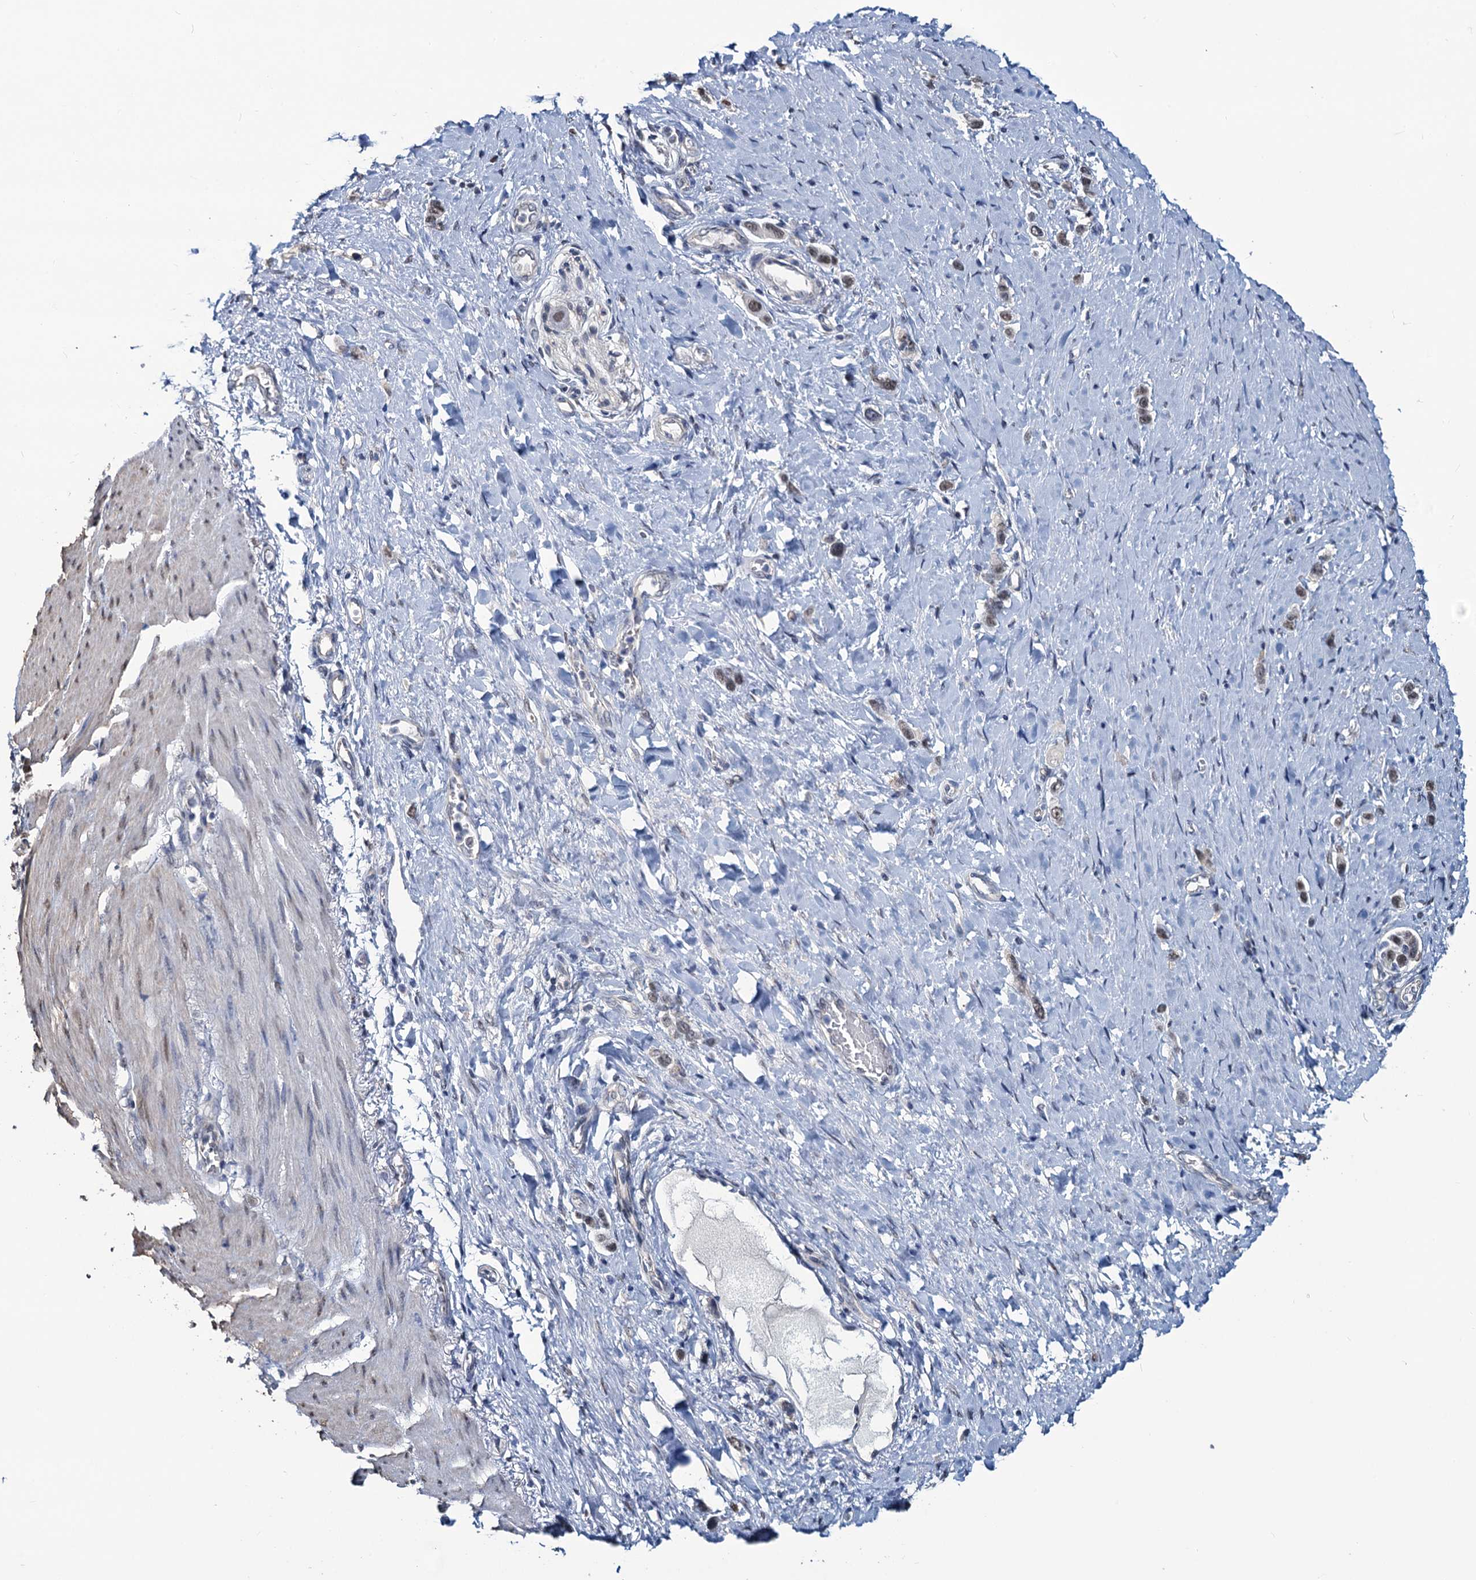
{"staining": {"intensity": "weak", "quantity": "<25%", "location": "nuclear"}, "tissue": "stomach cancer", "cell_type": "Tumor cells", "image_type": "cancer", "snomed": [{"axis": "morphology", "description": "Adenocarcinoma, NOS"}, {"axis": "topography", "description": "Stomach"}], "caption": "Photomicrograph shows no protein expression in tumor cells of stomach adenocarcinoma tissue.", "gene": "RTKN2", "patient": {"sex": "female", "age": 65}}